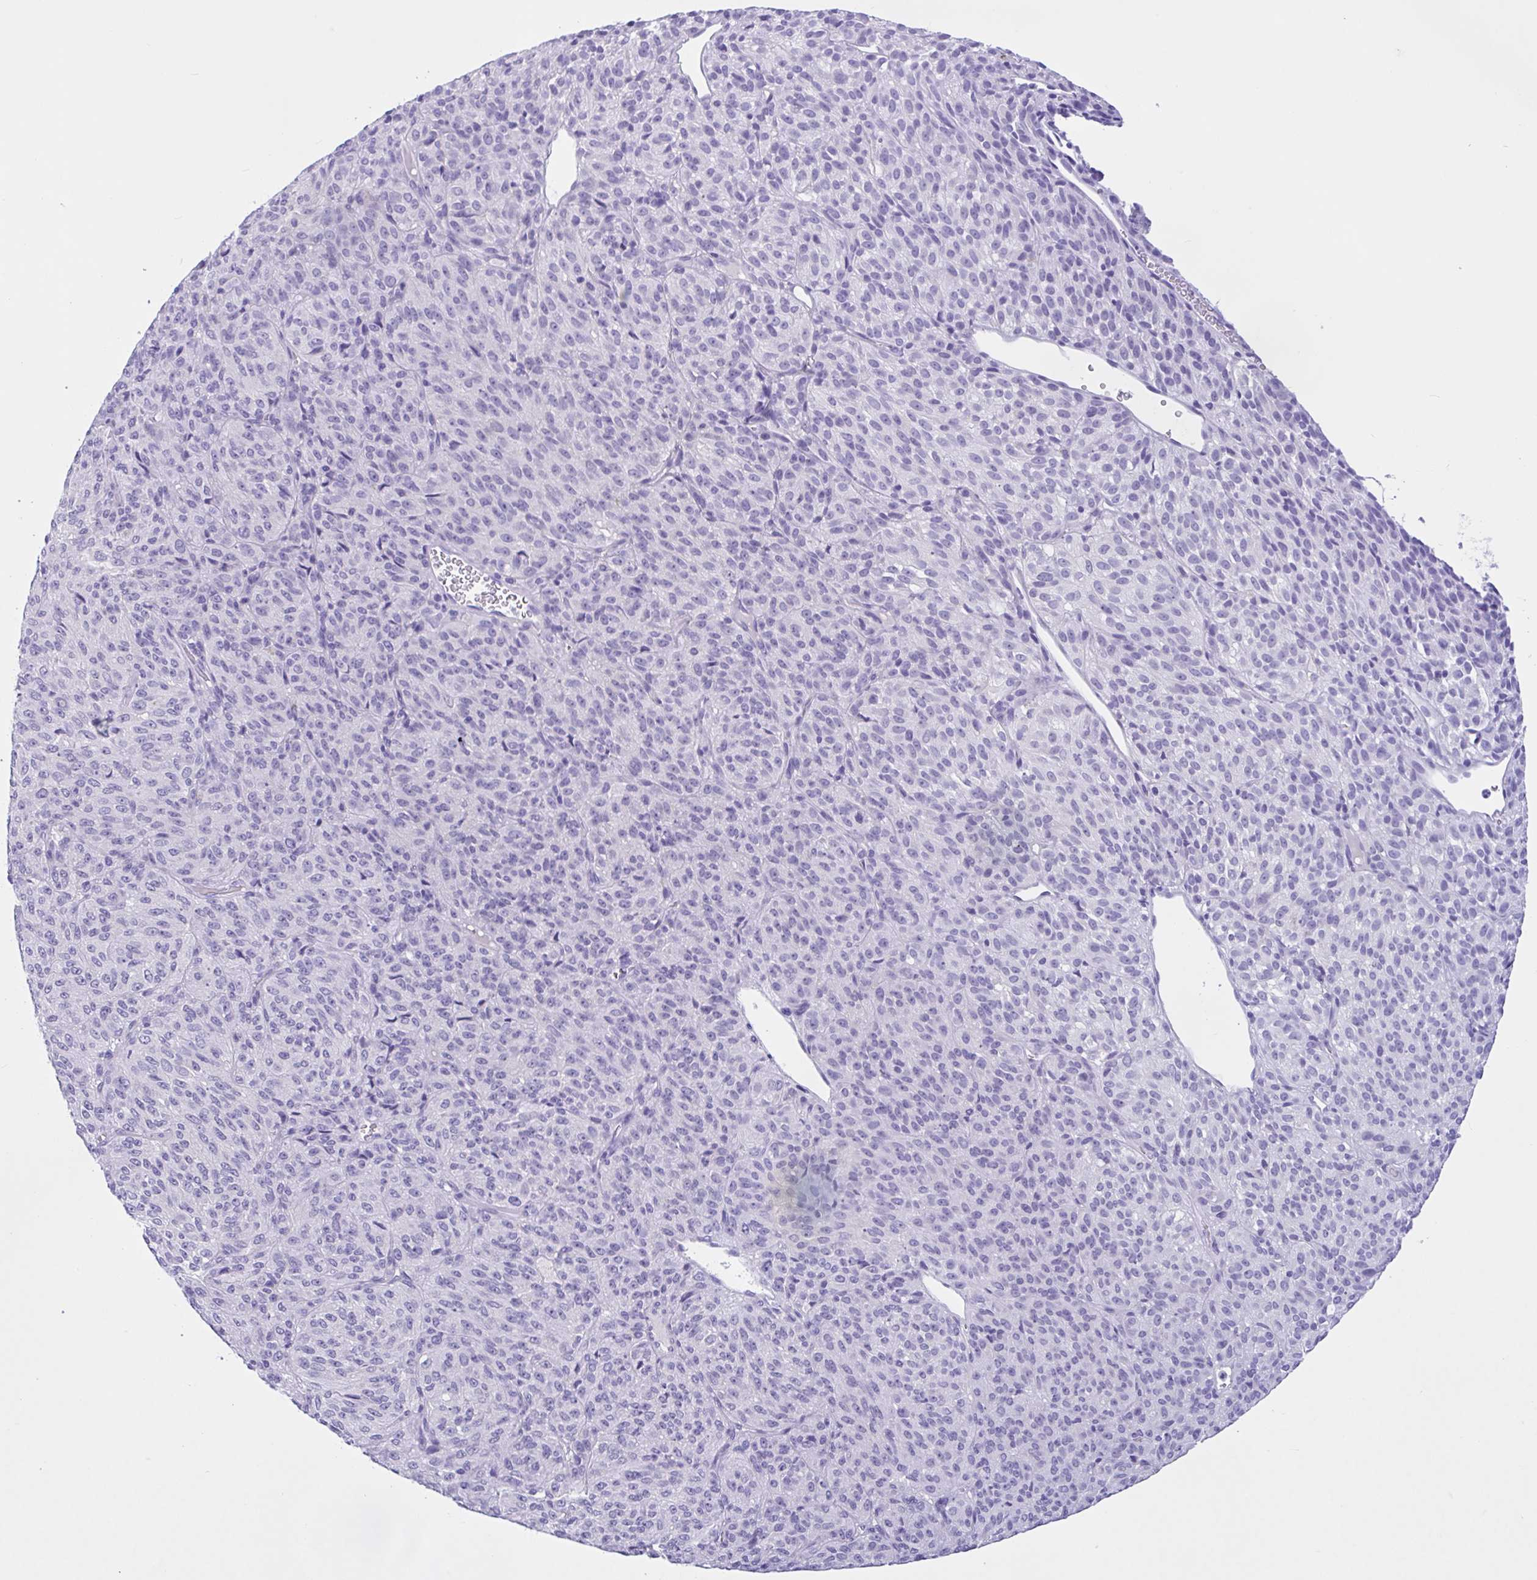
{"staining": {"intensity": "negative", "quantity": "none", "location": "none"}, "tissue": "melanoma", "cell_type": "Tumor cells", "image_type": "cancer", "snomed": [{"axis": "morphology", "description": "Malignant melanoma, Metastatic site"}, {"axis": "topography", "description": "Brain"}], "caption": "IHC image of human melanoma stained for a protein (brown), which demonstrates no staining in tumor cells.", "gene": "ZNF319", "patient": {"sex": "female", "age": 56}}